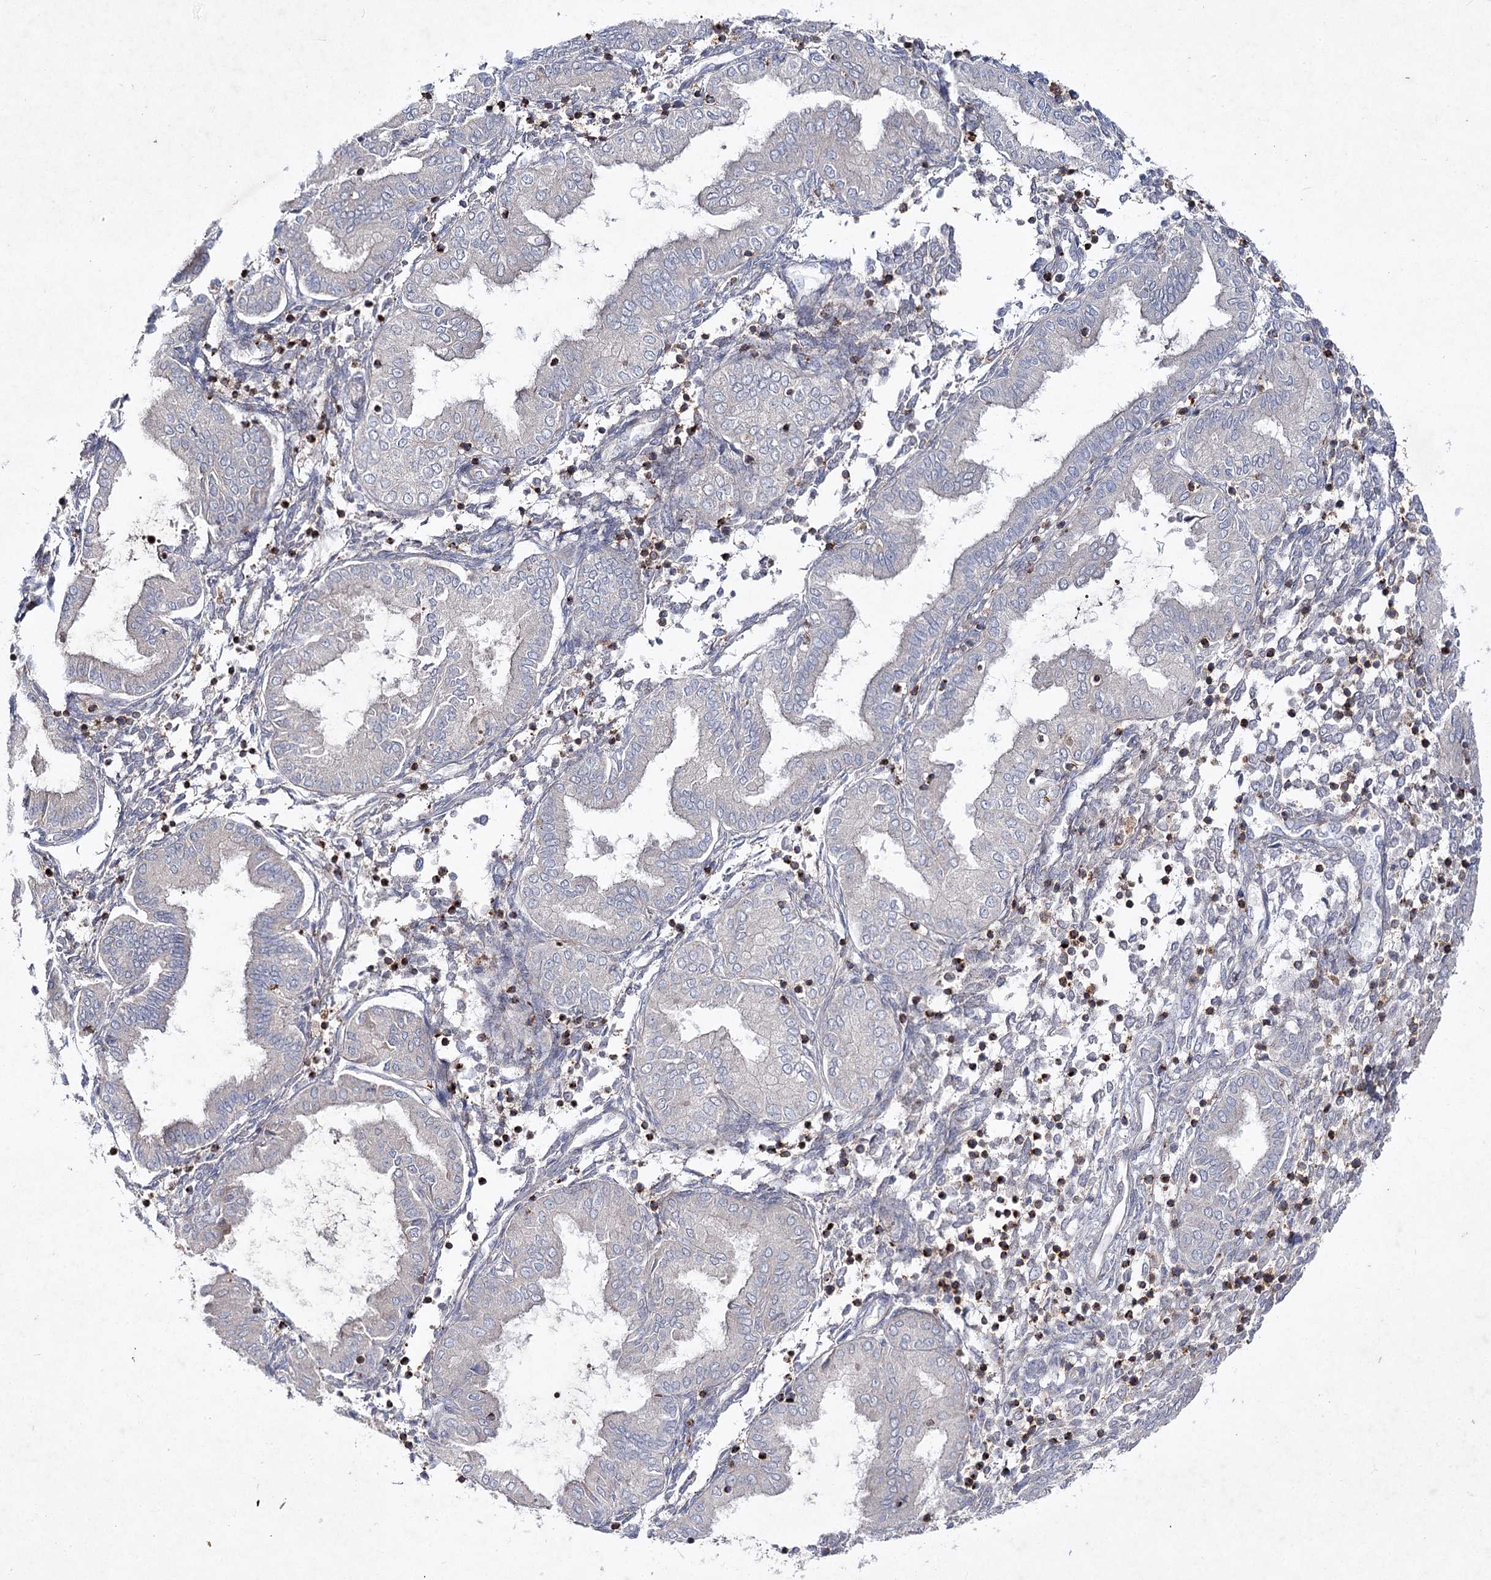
{"staining": {"intensity": "weak", "quantity": "<25%", "location": "cytoplasmic/membranous"}, "tissue": "endometrium", "cell_type": "Cells in endometrial stroma", "image_type": "normal", "snomed": [{"axis": "morphology", "description": "Normal tissue, NOS"}, {"axis": "topography", "description": "Endometrium"}], "caption": "IHC of unremarkable endometrium exhibits no positivity in cells in endometrial stroma.", "gene": "CIB2", "patient": {"sex": "female", "age": 53}}